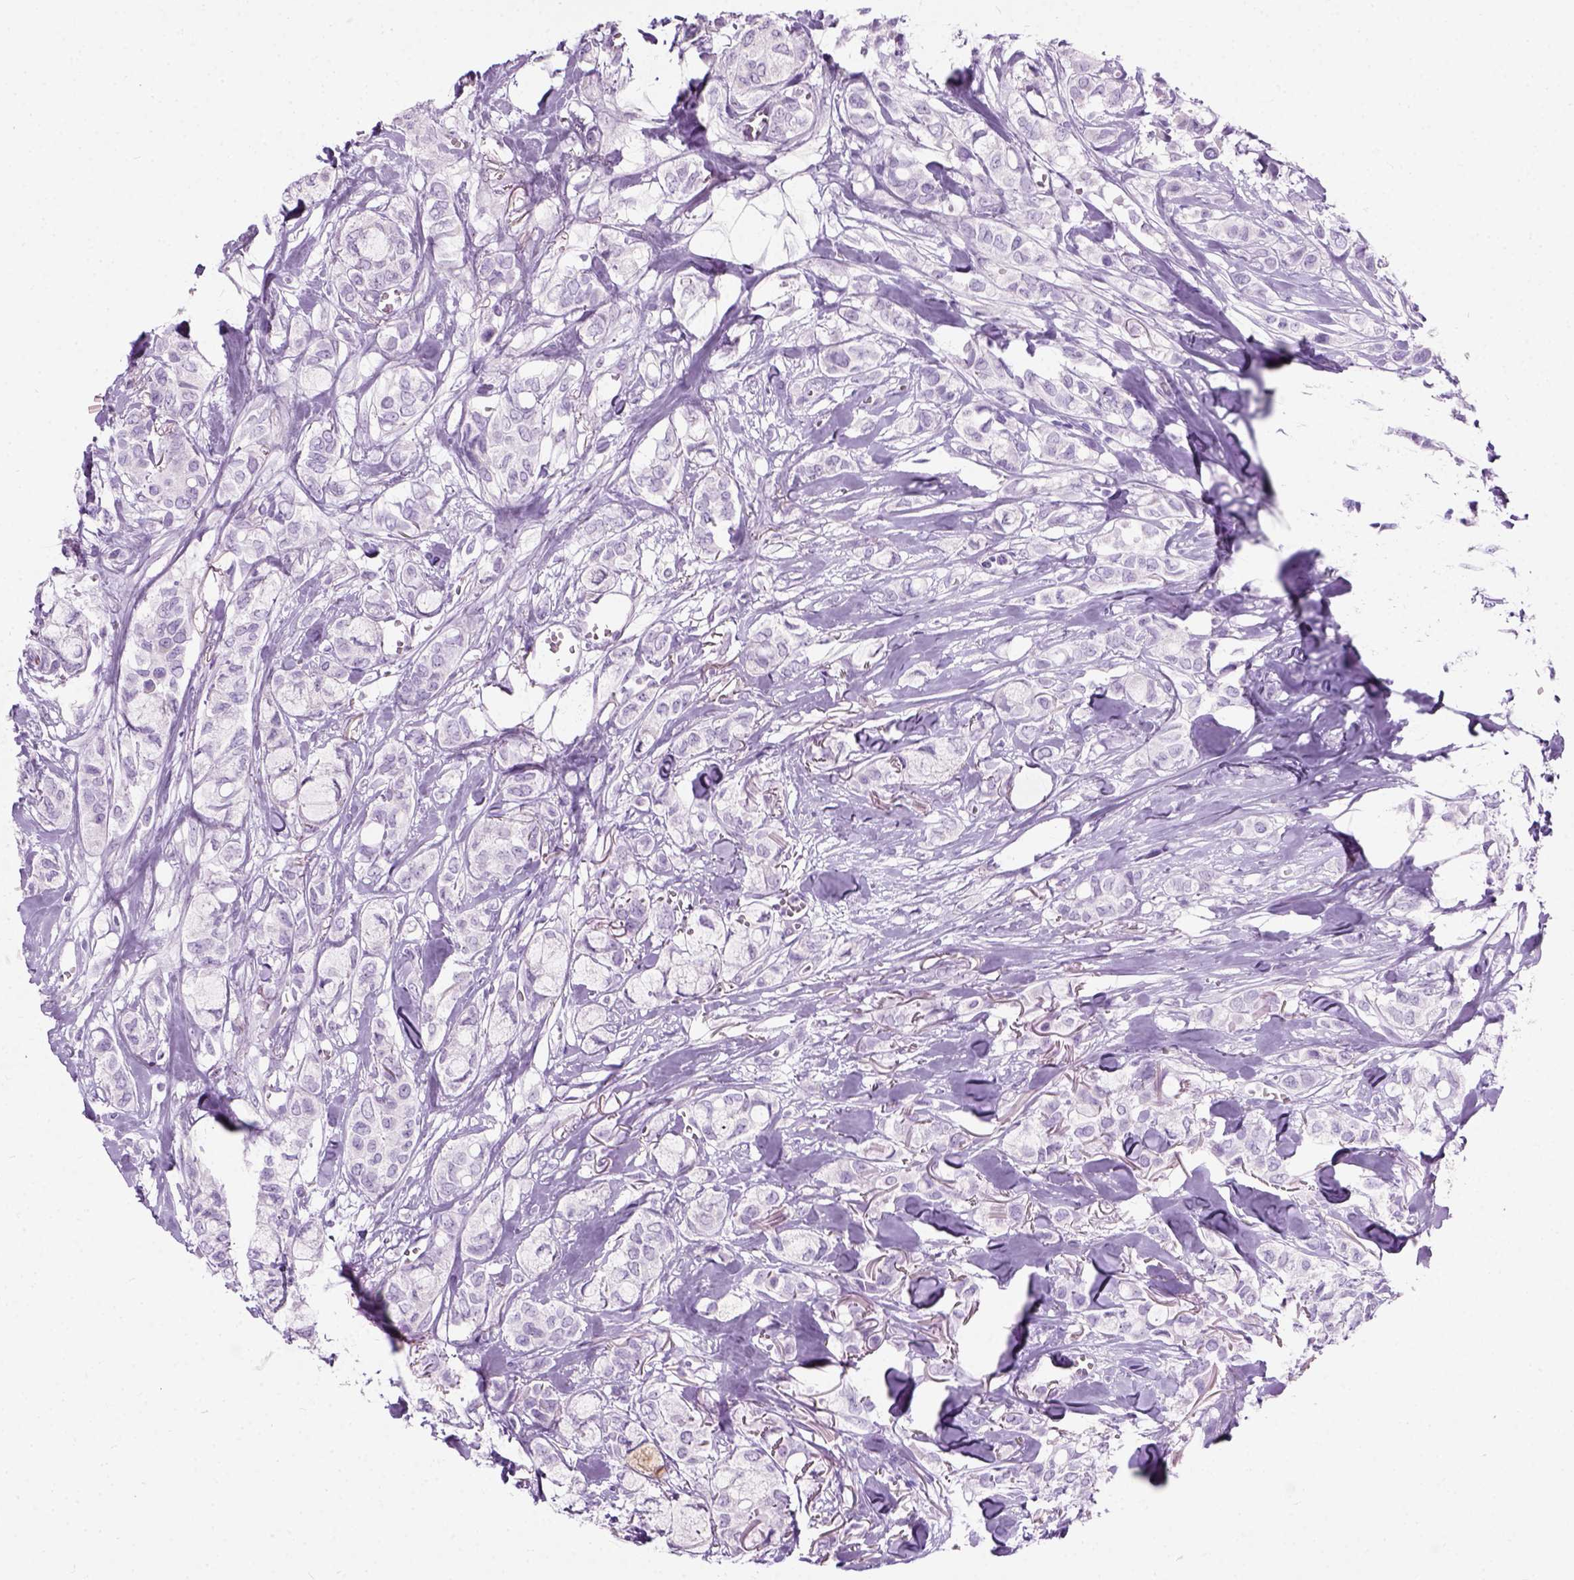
{"staining": {"intensity": "negative", "quantity": "none", "location": "none"}, "tissue": "breast cancer", "cell_type": "Tumor cells", "image_type": "cancer", "snomed": [{"axis": "morphology", "description": "Duct carcinoma"}, {"axis": "topography", "description": "Breast"}], "caption": "Human breast cancer stained for a protein using immunohistochemistry displays no expression in tumor cells.", "gene": "AXDND1", "patient": {"sex": "female", "age": 85}}